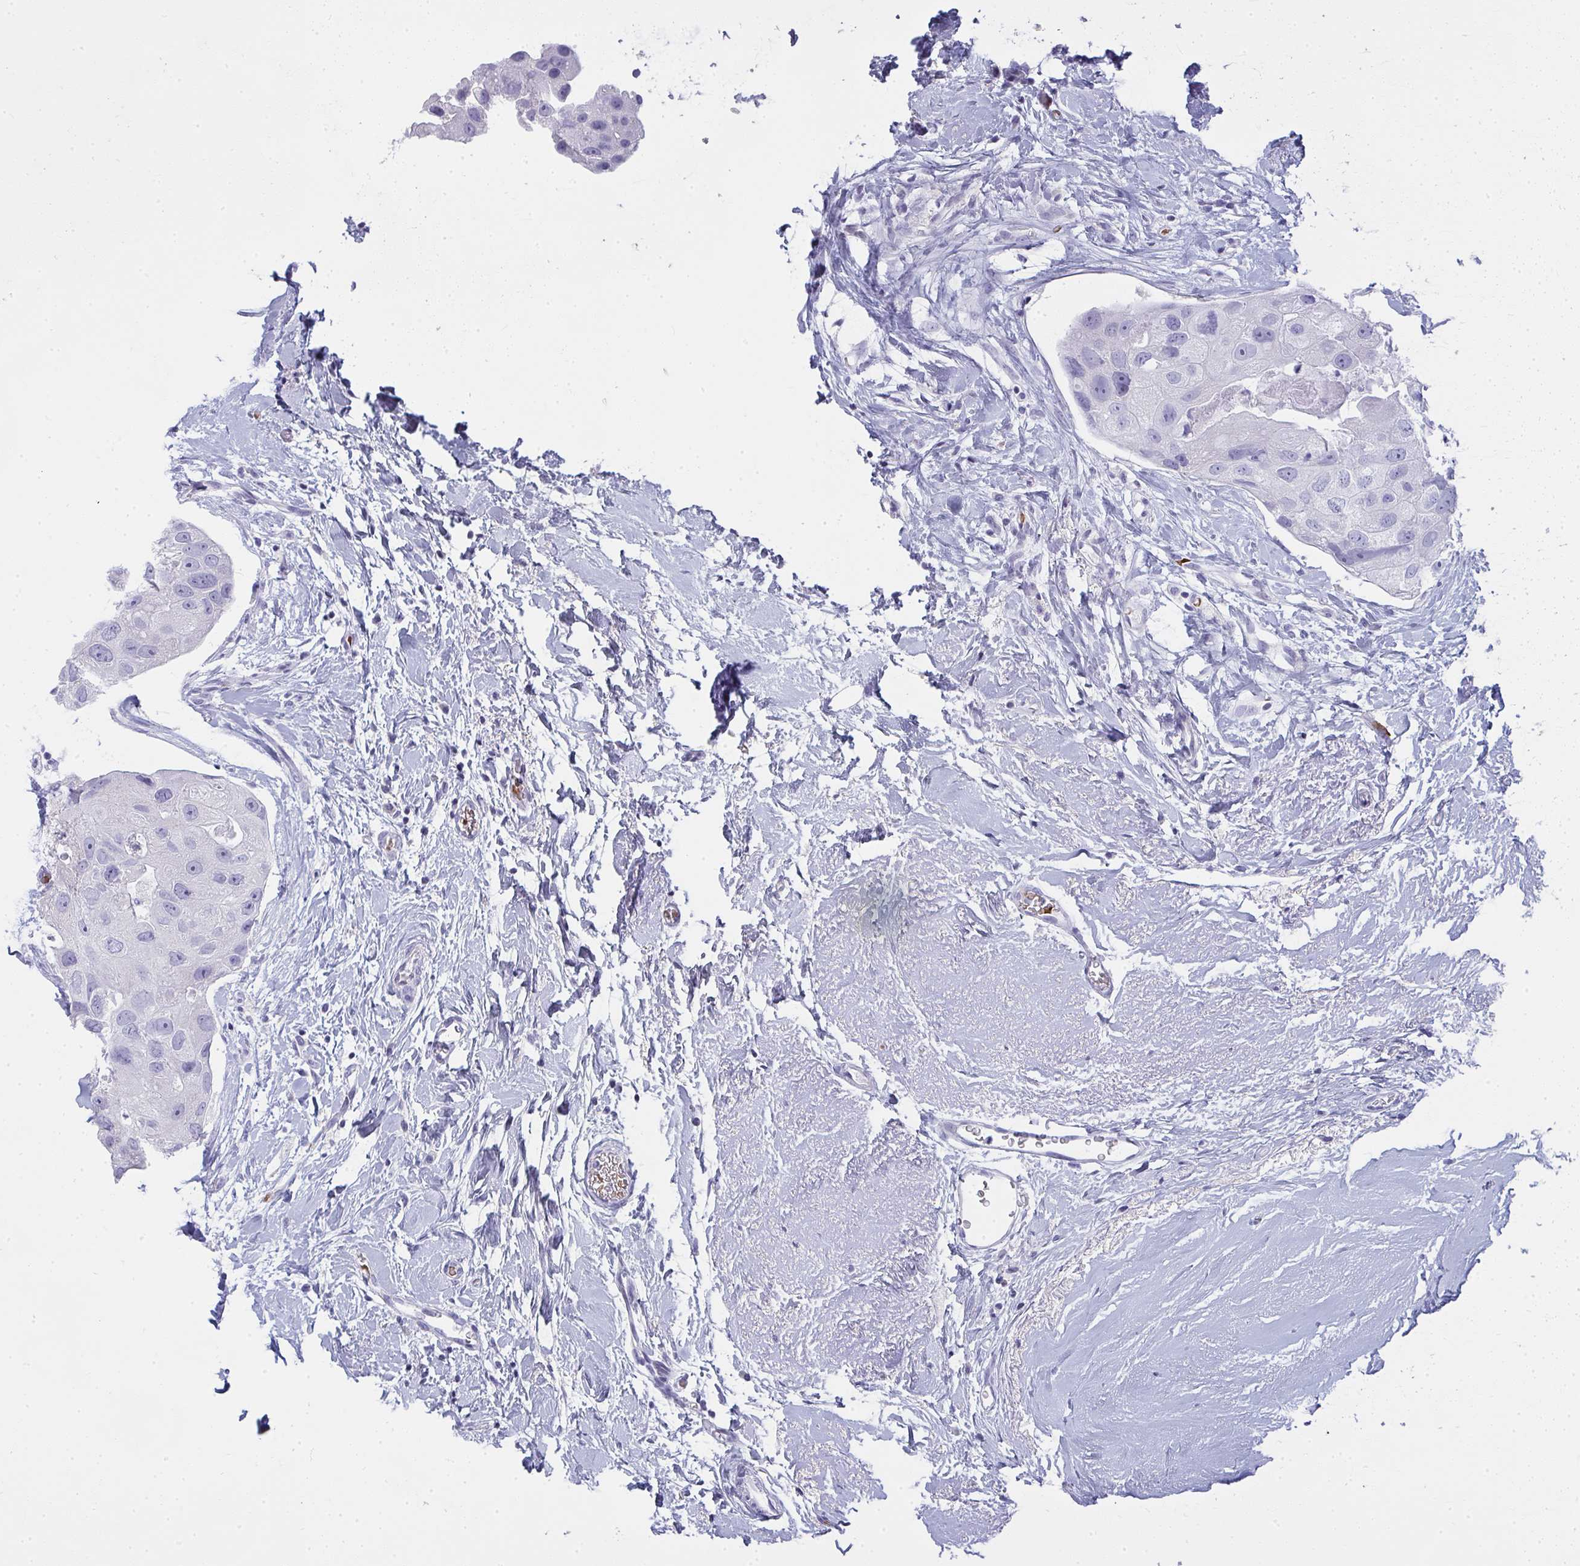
{"staining": {"intensity": "negative", "quantity": "none", "location": "none"}, "tissue": "breast cancer", "cell_type": "Tumor cells", "image_type": "cancer", "snomed": [{"axis": "morphology", "description": "Duct carcinoma"}, {"axis": "topography", "description": "Breast"}], "caption": "Tumor cells show no significant protein staining in breast invasive ductal carcinoma.", "gene": "ZNF182", "patient": {"sex": "female", "age": 43}}